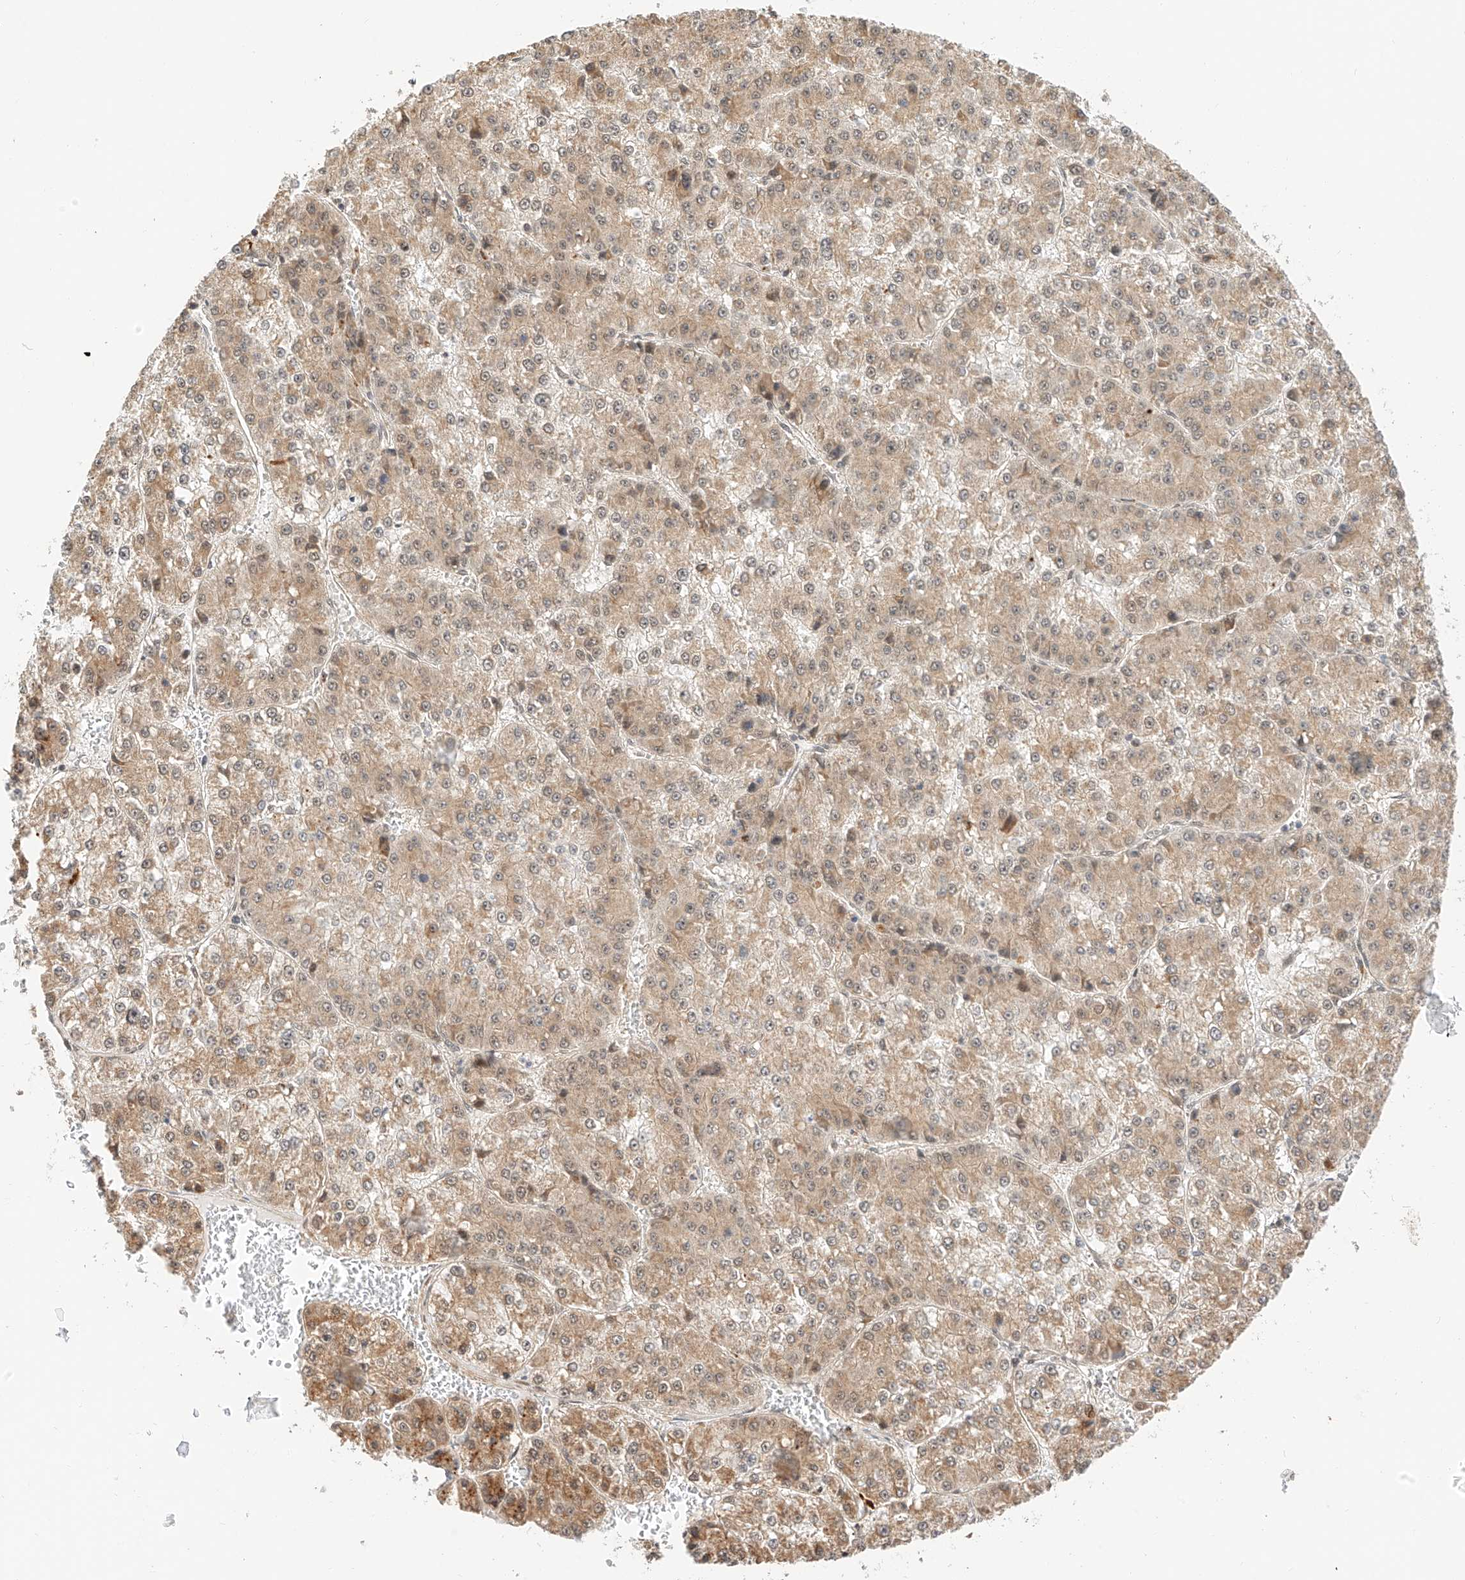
{"staining": {"intensity": "weak", "quantity": "25%-75%", "location": "cytoplasmic/membranous"}, "tissue": "liver cancer", "cell_type": "Tumor cells", "image_type": "cancer", "snomed": [{"axis": "morphology", "description": "Carcinoma, Hepatocellular, NOS"}, {"axis": "topography", "description": "Liver"}], "caption": "Hepatocellular carcinoma (liver) stained for a protein exhibits weak cytoplasmic/membranous positivity in tumor cells. Nuclei are stained in blue.", "gene": "EIF4H", "patient": {"sex": "female", "age": 73}}